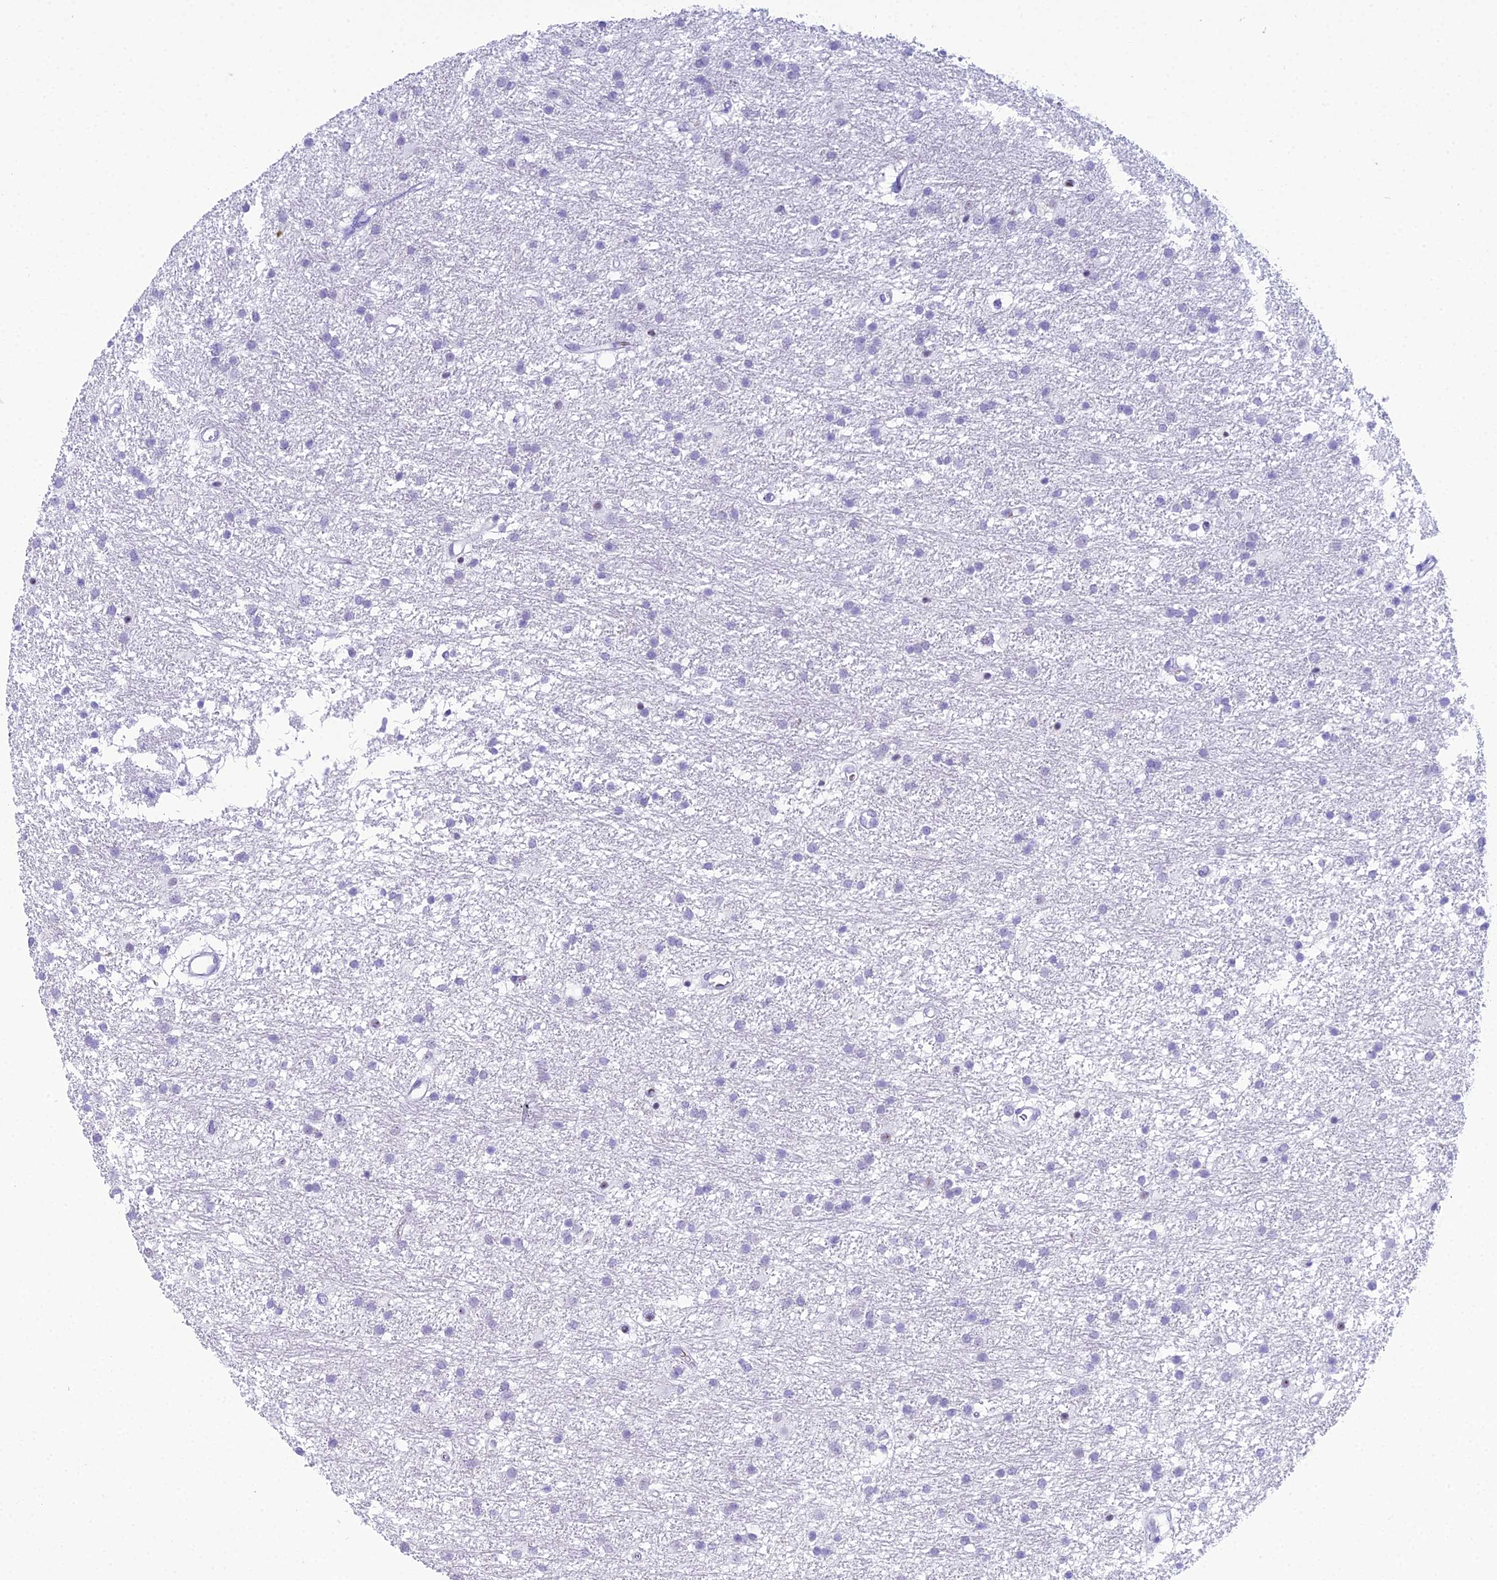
{"staining": {"intensity": "negative", "quantity": "none", "location": "none"}, "tissue": "glioma", "cell_type": "Tumor cells", "image_type": "cancer", "snomed": [{"axis": "morphology", "description": "Glioma, malignant, High grade"}, {"axis": "topography", "description": "Brain"}], "caption": "An image of malignant glioma (high-grade) stained for a protein shows no brown staining in tumor cells.", "gene": "RNPS1", "patient": {"sex": "male", "age": 77}}